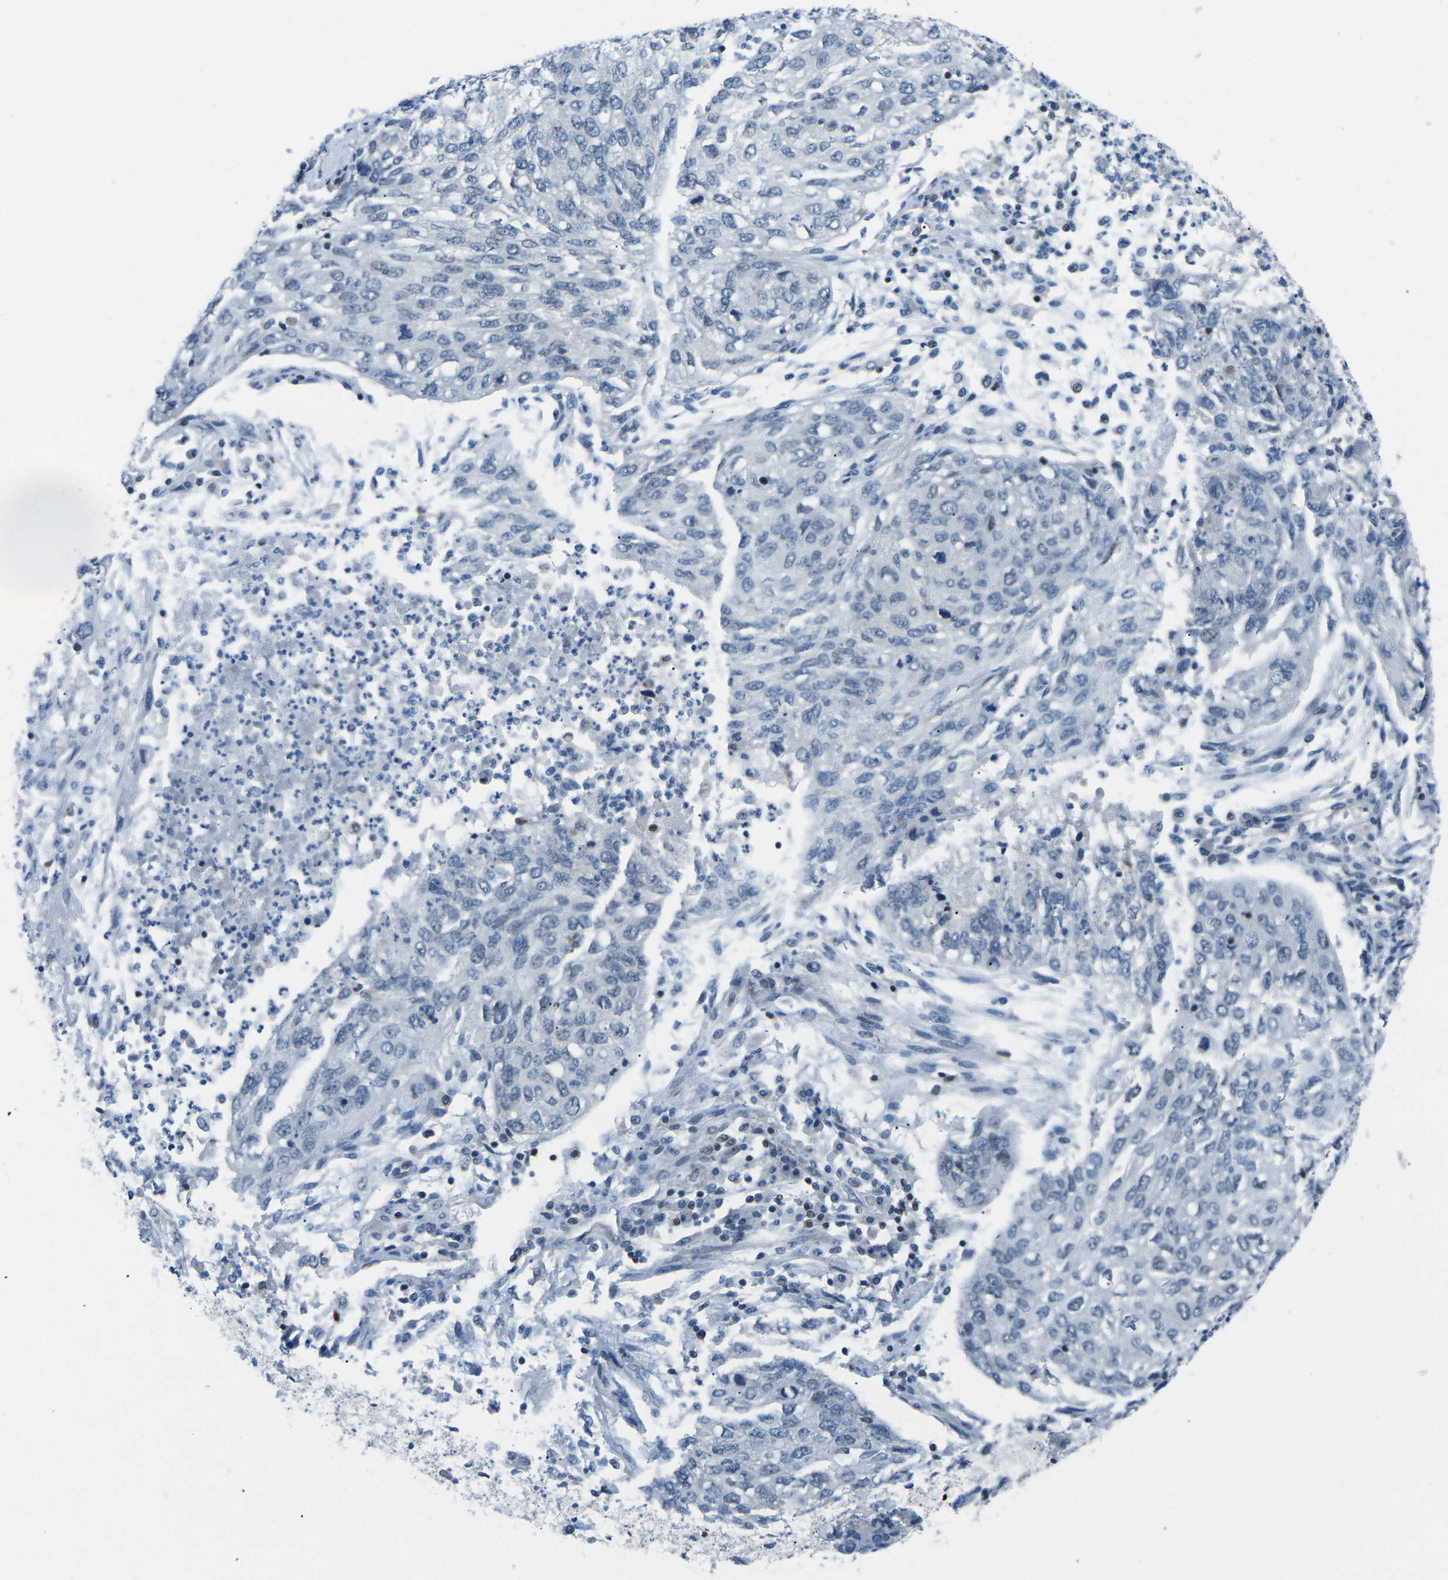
{"staining": {"intensity": "negative", "quantity": "none", "location": "none"}, "tissue": "lung cancer", "cell_type": "Tumor cells", "image_type": "cancer", "snomed": [{"axis": "morphology", "description": "Squamous cell carcinoma, NOS"}, {"axis": "topography", "description": "Lung"}], "caption": "This is an immunohistochemistry histopathology image of lung squamous cell carcinoma. There is no positivity in tumor cells.", "gene": "MBNL1", "patient": {"sex": "female", "age": 63}}